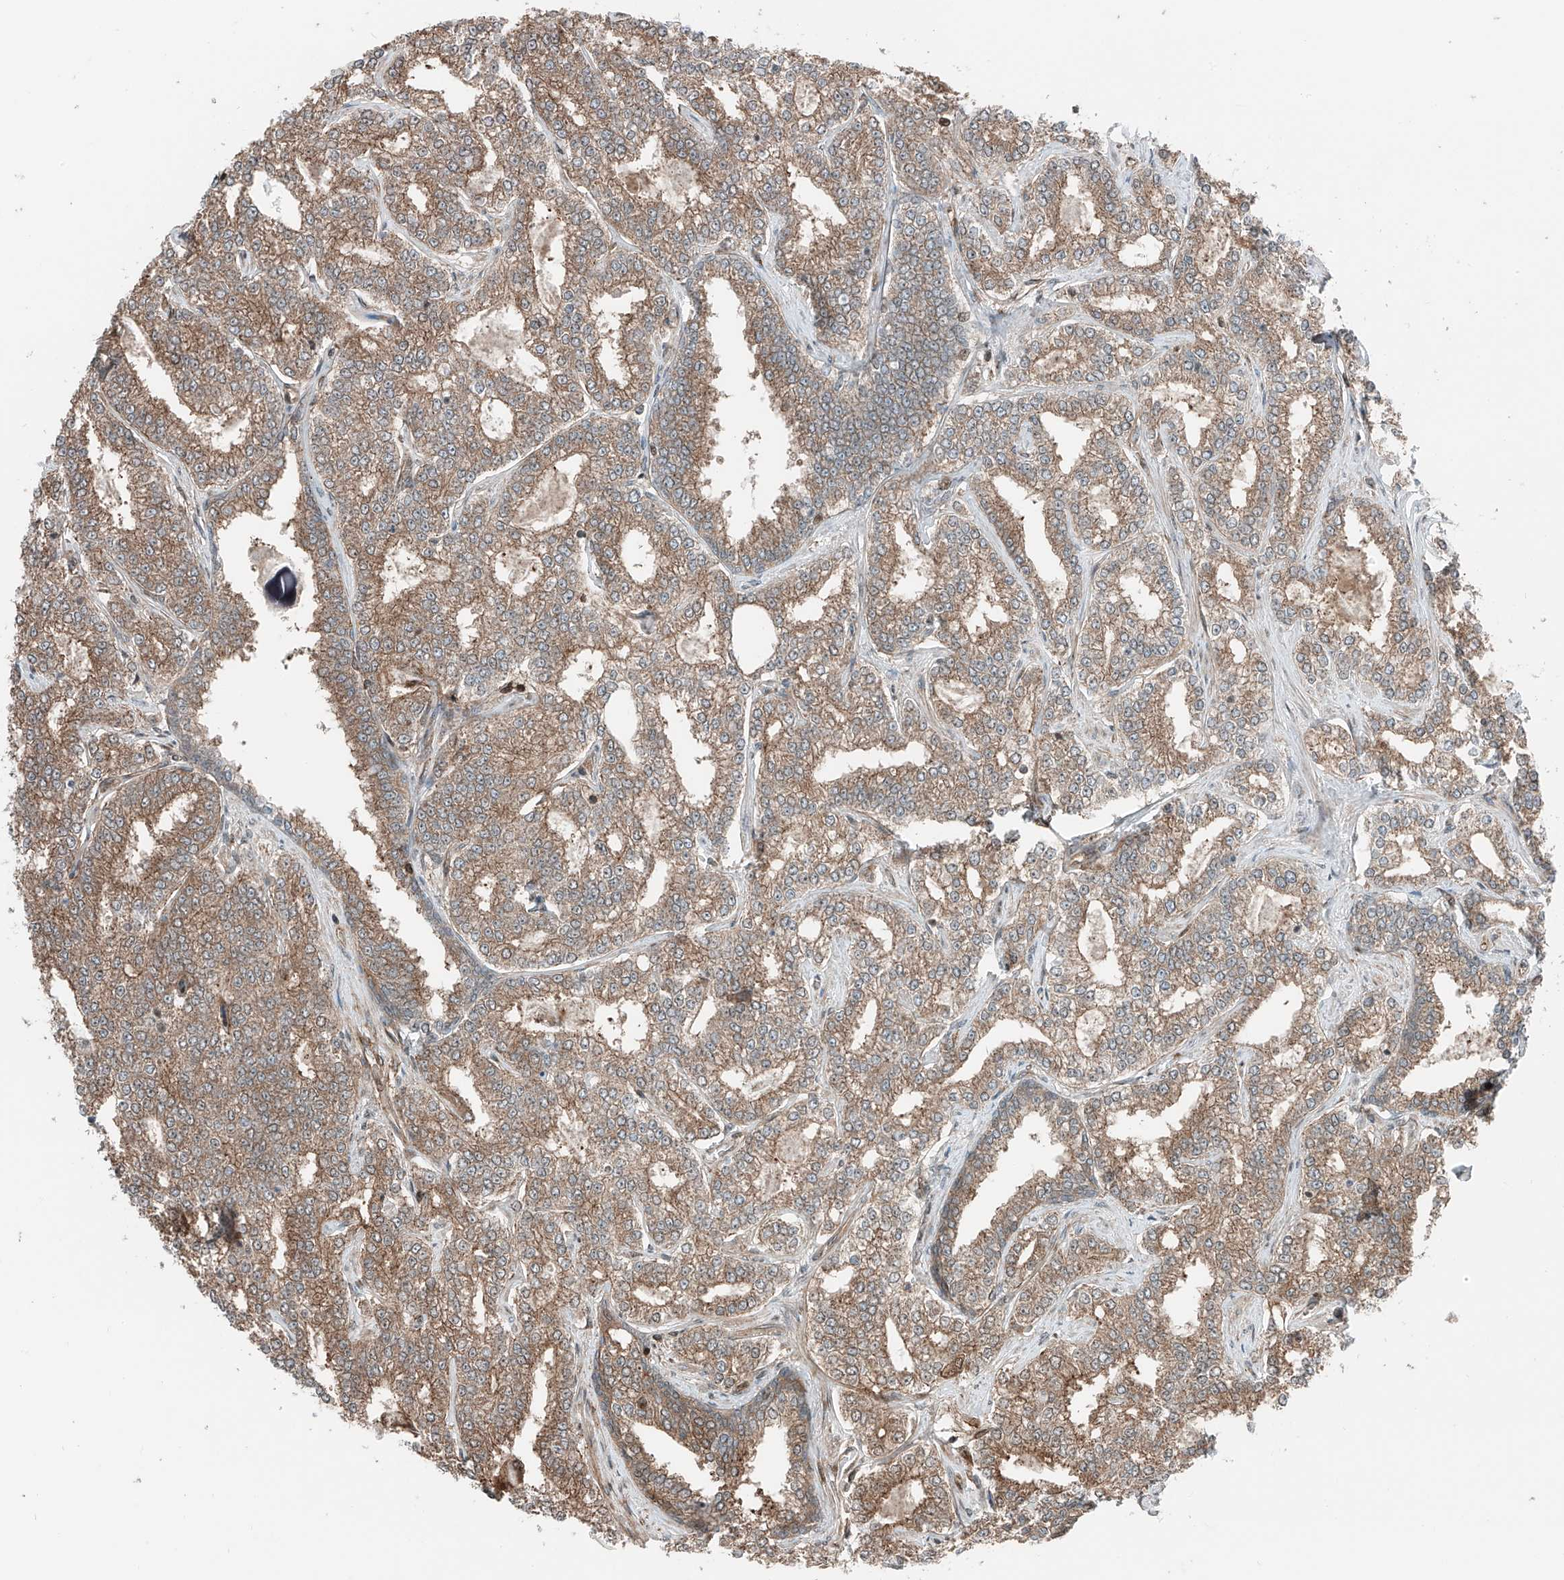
{"staining": {"intensity": "moderate", "quantity": ">75%", "location": "cytoplasmic/membranous"}, "tissue": "prostate cancer", "cell_type": "Tumor cells", "image_type": "cancer", "snomed": [{"axis": "morphology", "description": "Normal tissue, NOS"}, {"axis": "morphology", "description": "Adenocarcinoma, High grade"}, {"axis": "topography", "description": "Prostate"}], "caption": "Approximately >75% of tumor cells in high-grade adenocarcinoma (prostate) exhibit moderate cytoplasmic/membranous protein positivity as visualized by brown immunohistochemical staining.", "gene": "USP48", "patient": {"sex": "male", "age": 83}}